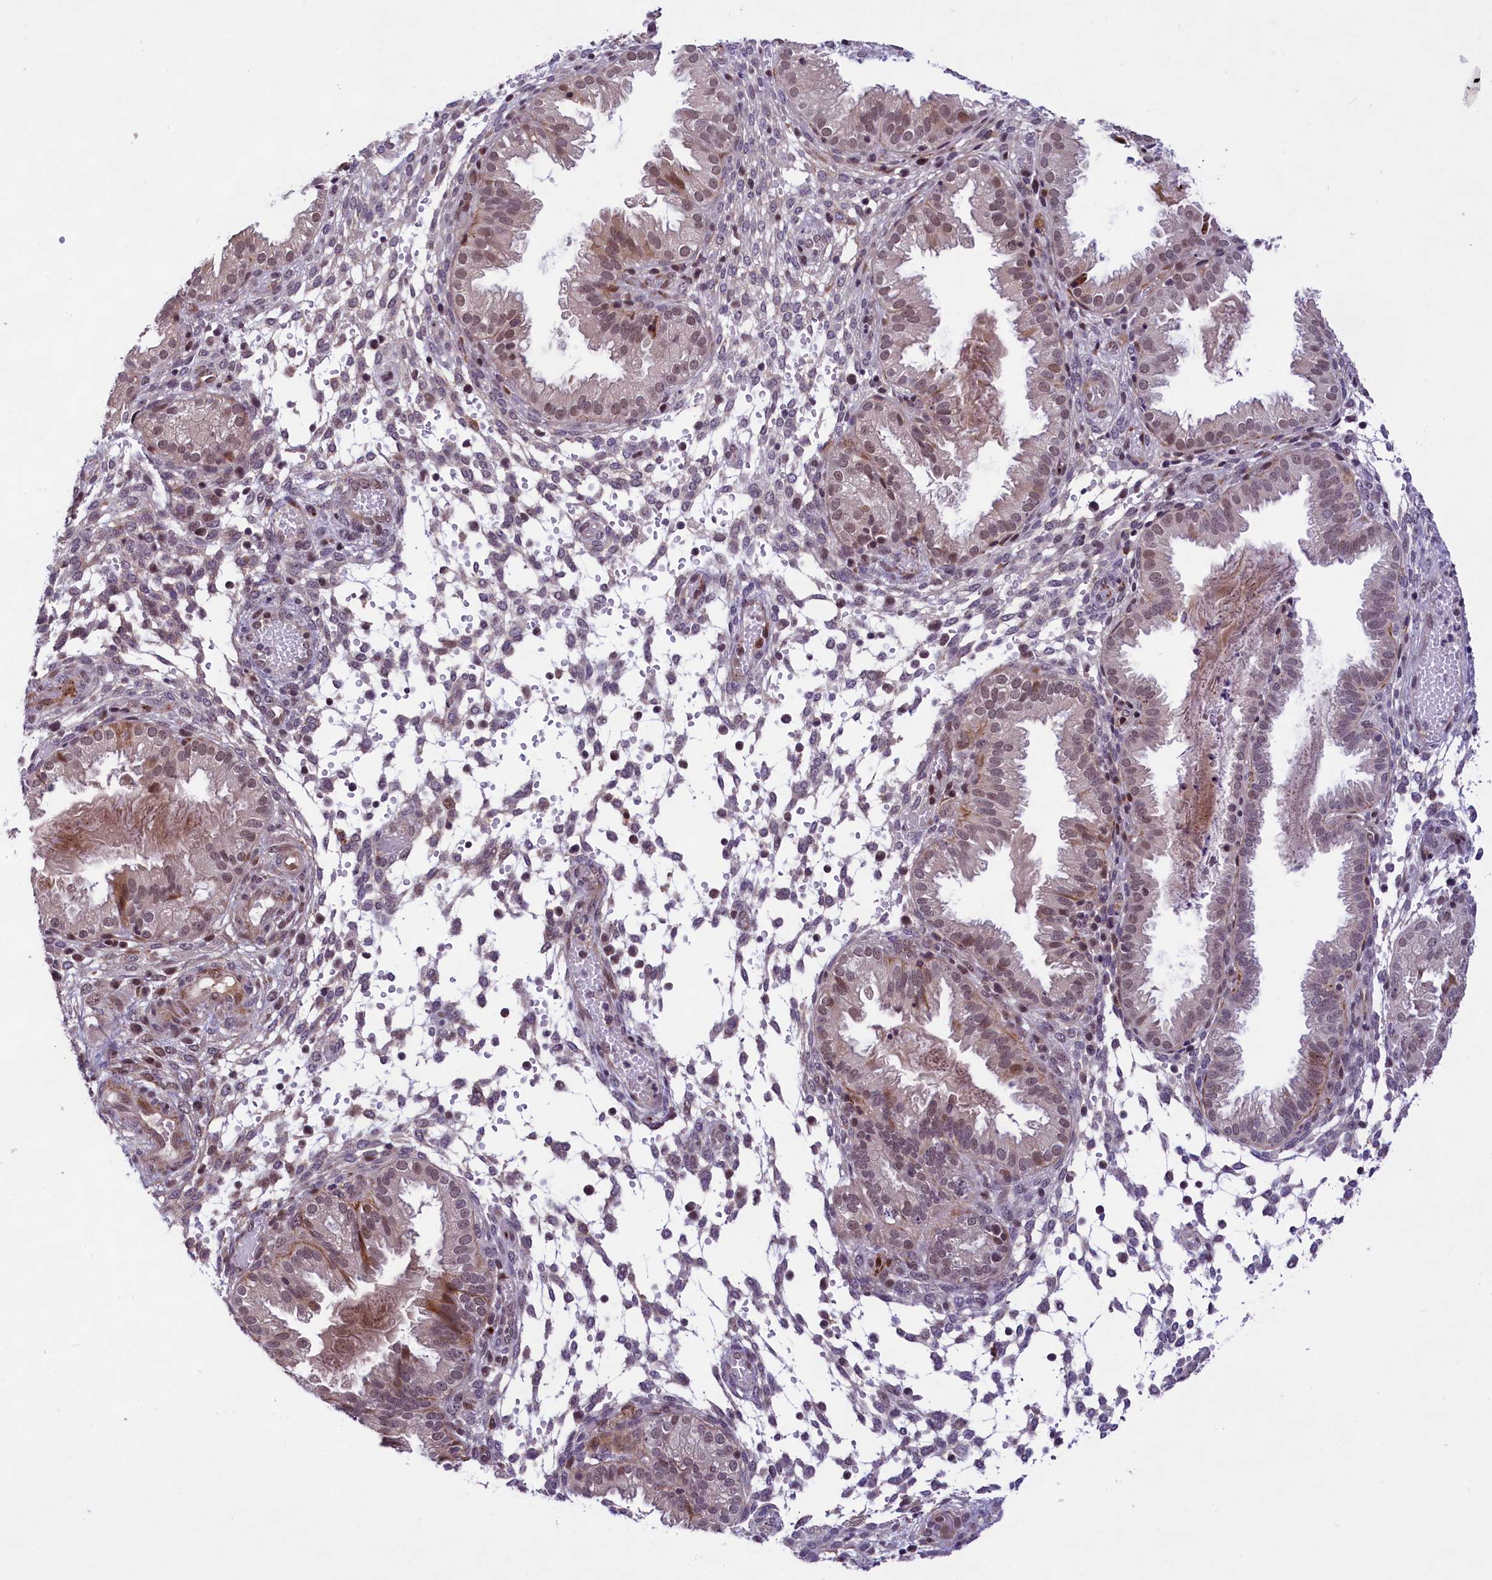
{"staining": {"intensity": "weak", "quantity": "<25%", "location": "nuclear"}, "tissue": "endometrium", "cell_type": "Cells in endometrial stroma", "image_type": "normal", "snomed": [{"axis": "morphology", "description": "Normal tissue, NOS"}, {"axis": "topography", "description": "Endometrium"}], "caption": "Human endometrium stained for a protein using IHC reveals no positivity in cells in endometrial stroma.", "gene": "FBXO45", "patient": {"sex": "female", "age": 33}}